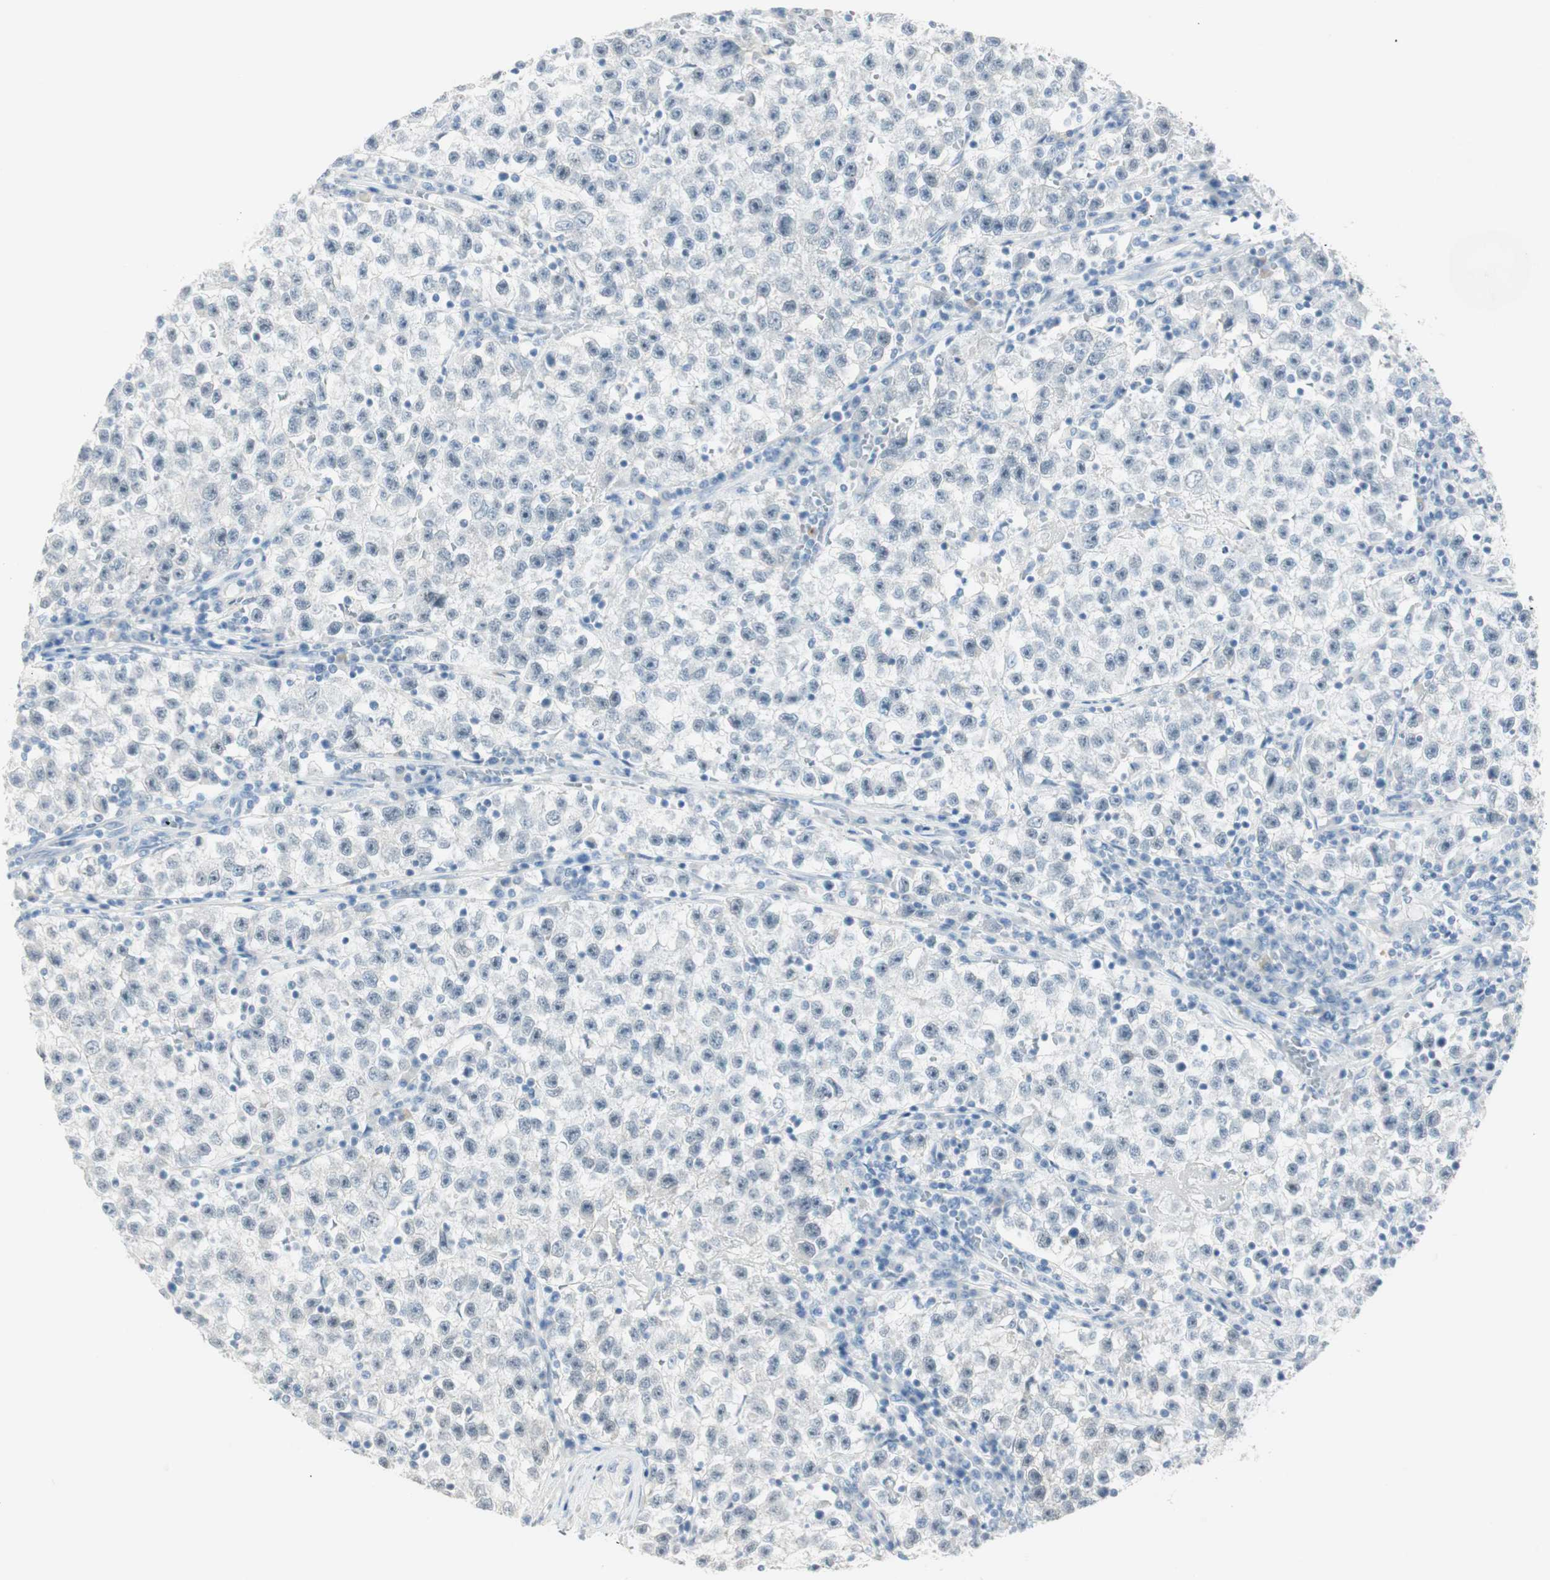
{"staining": {"intensity": "negative", "quantity": "none", "location": "none"}, "tissue": "testis cancer", "cell_type": "Tumor cells", "image_type": "cancer", "snomed": [{"axis": "morphology", "description": "Seminoma, NOS"}, {"axis": "topography", "description": "Testis"}], "caption": "DAB (3,3'-diaminobenzidine) immunohistochemical staining of human testis seminoma displays no significant staining in tumor cells.", "gene": "MLLT10", "patient": {"sex": "male", "age": 22}}